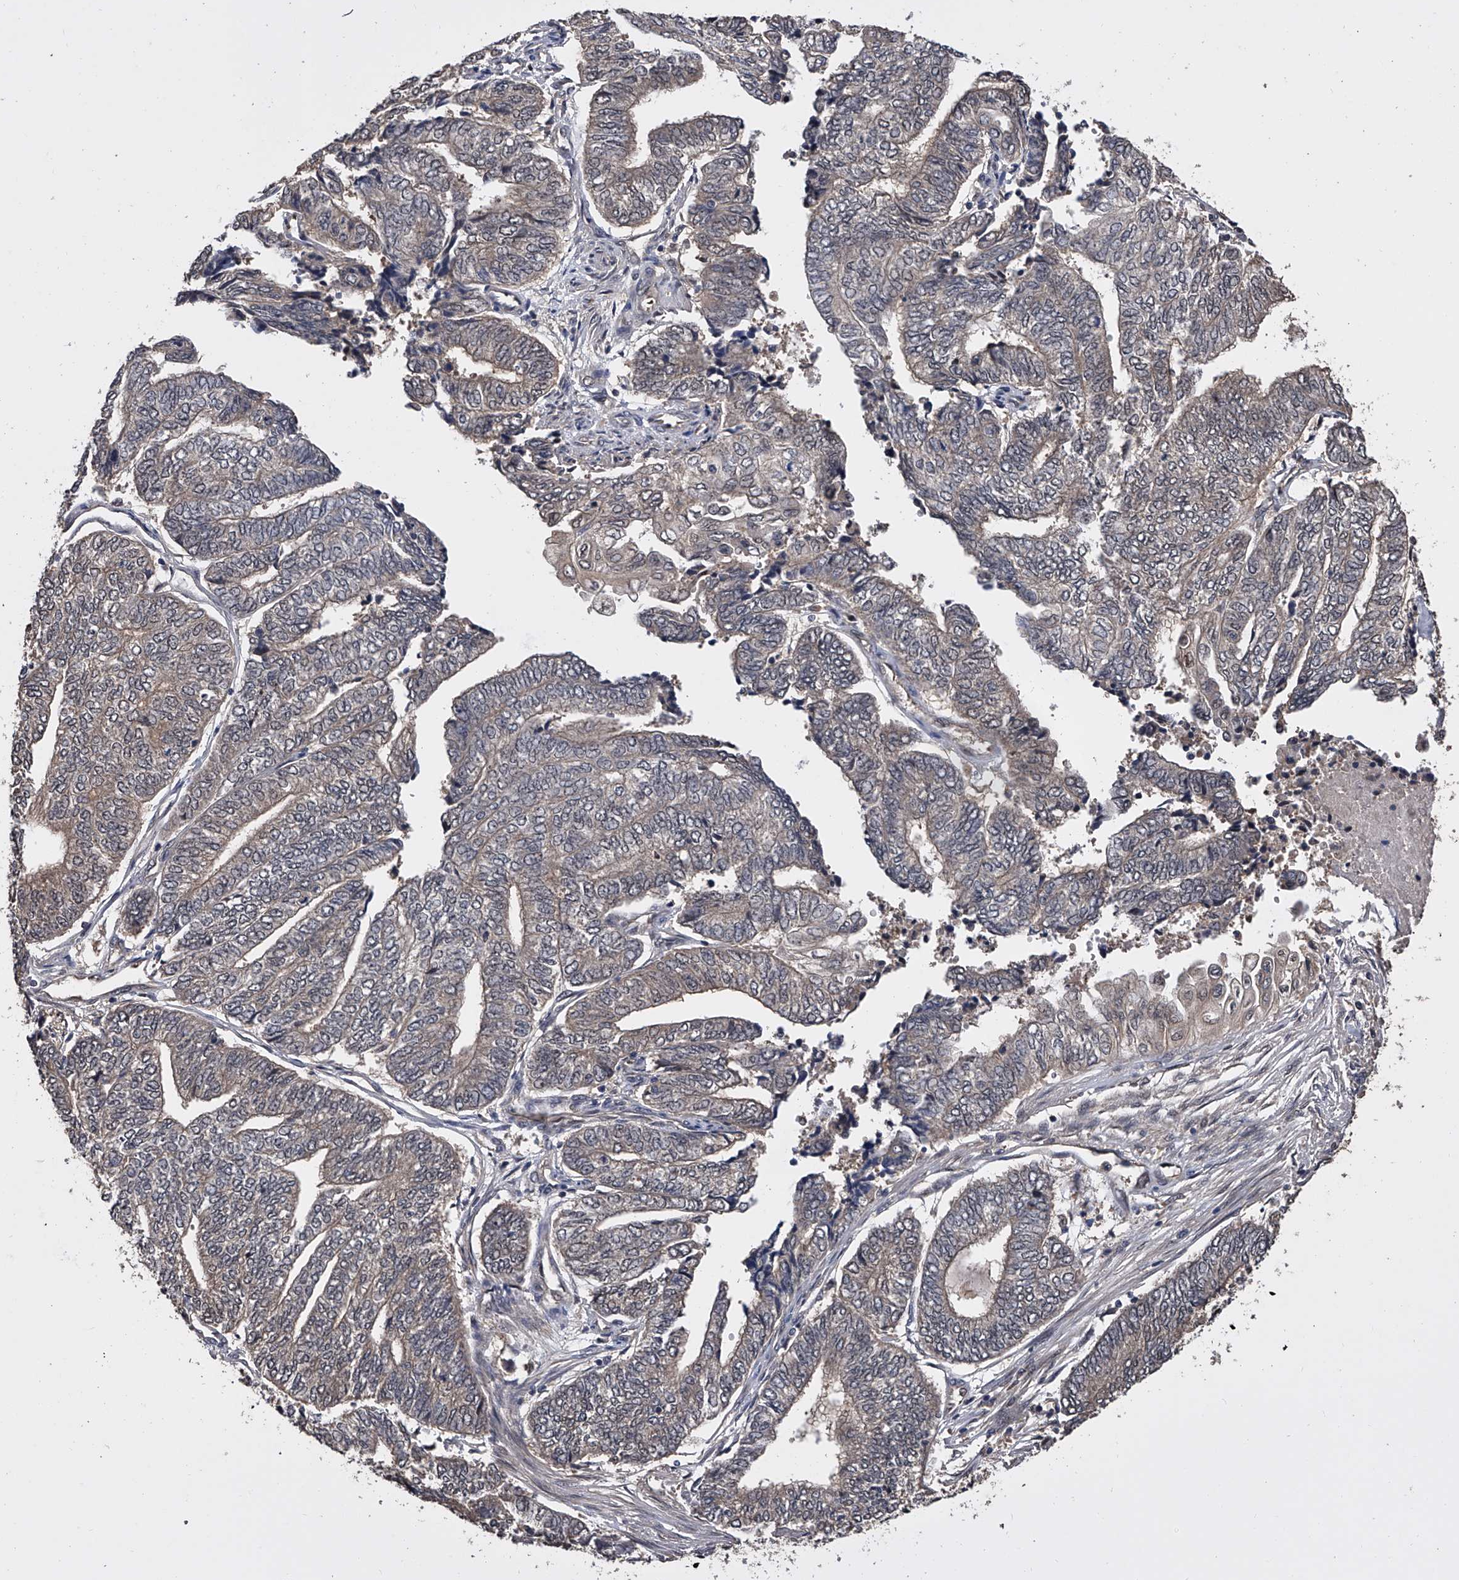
{"staining": {"intensity": "negative", "quantity": "none", "location": "none"}, "tissue": "endometrial cancer", "cell_type": "Tumor cells", "image_type": "cancer", "snomed": [{"axis": "morphology", "description": "Adenocarcinoma, NOS"}, {"axis": "topography", "description": "Uterus"}, {"axis": "topography", "description": "Endometrium"}], "caption": "IHC of adenocarcinoma (endometrial) shows no staining in tumor cells.", "gene": "EFCAB7", "patient": {"sex": "female", "age": 70}}